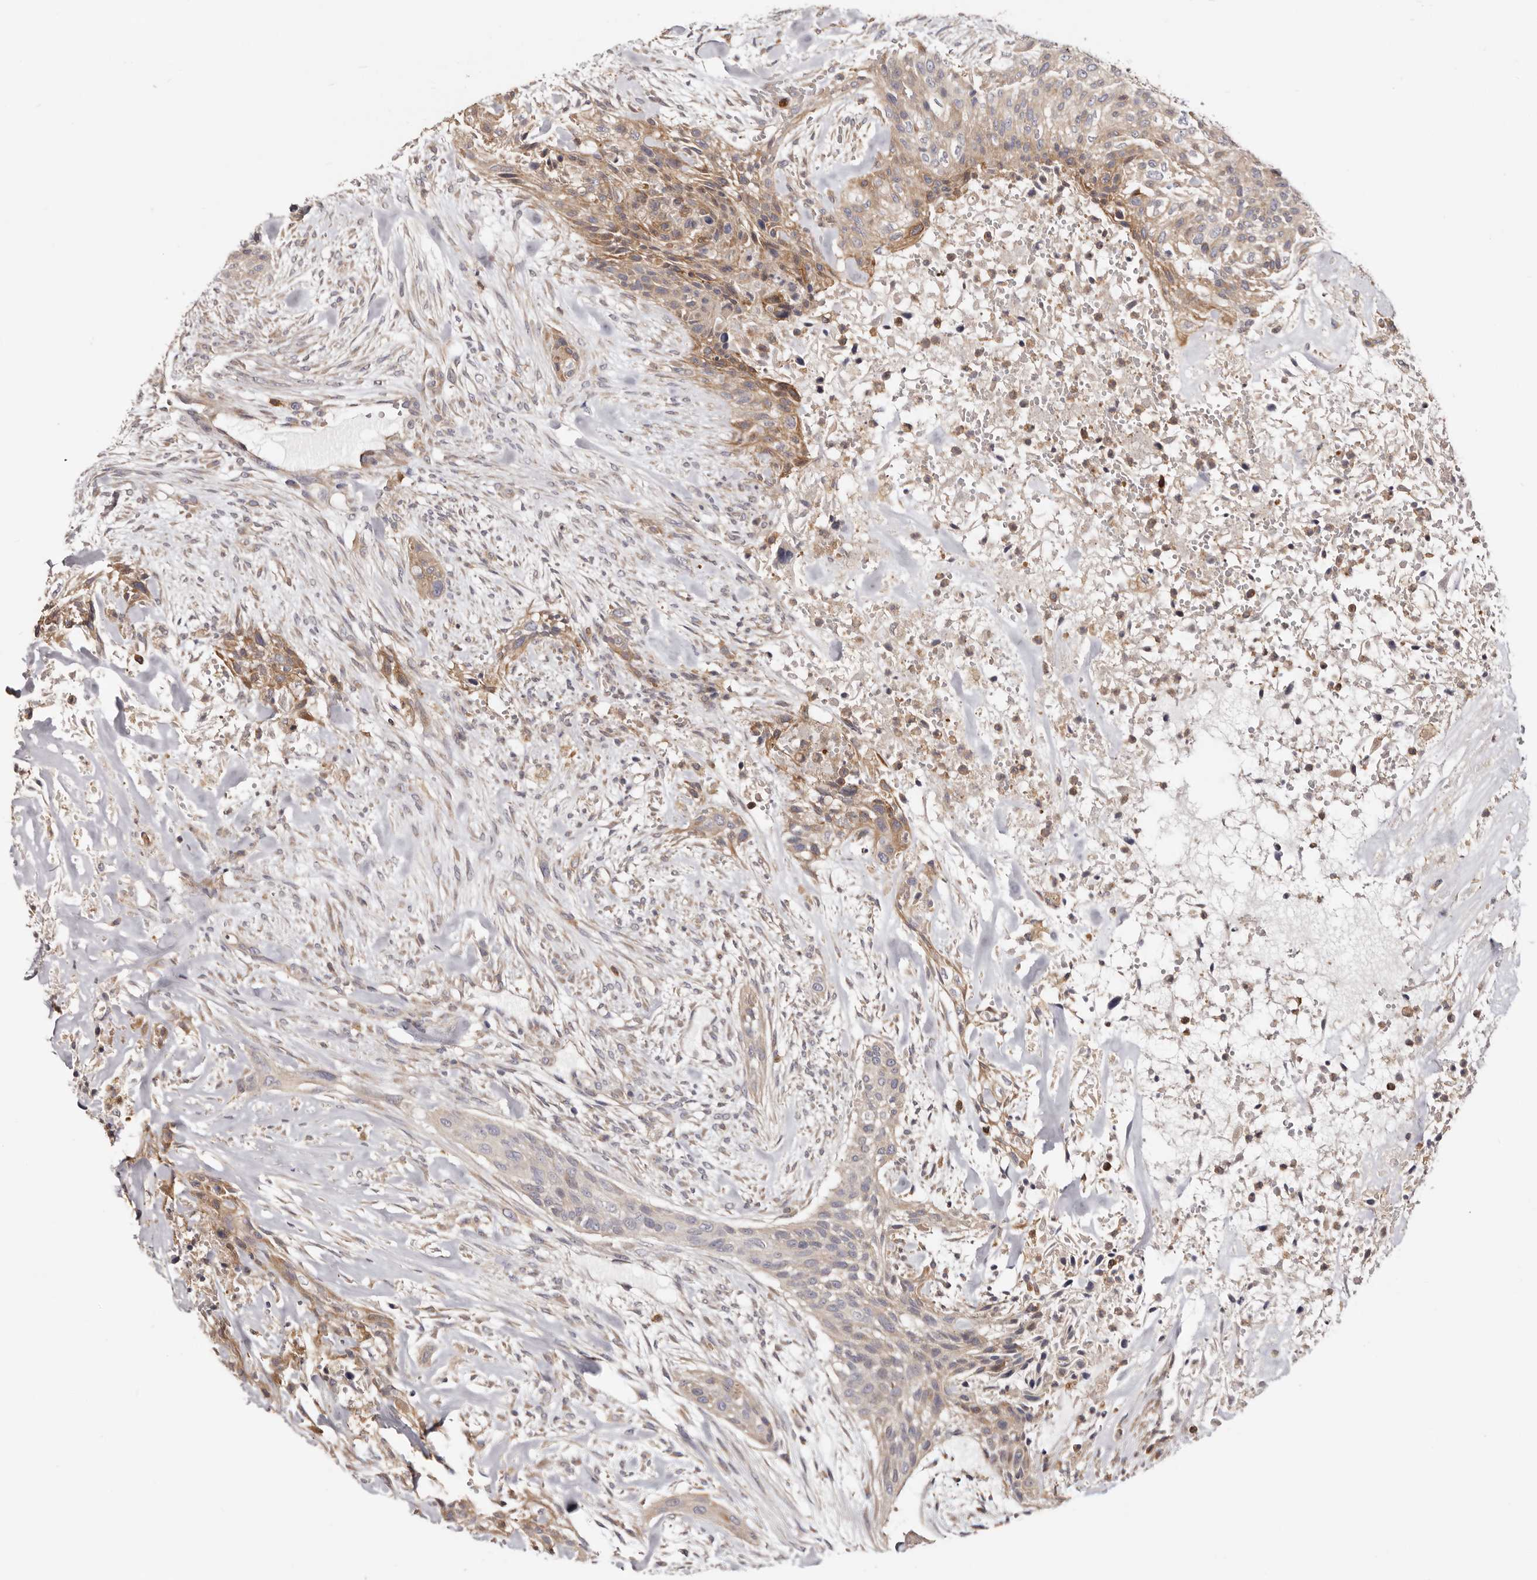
{"staining": {"intensity": "weak", "quantity": "25%-75%", "location": "cytoplasmic/membranous"}, "tissue": "urothelial cancer", "cell_type": "Tumor cells", "image_type": "cancer", "snomed": [{"axis": "morphology", "description": "Urothelial carcinoma, High grade"}, {"axis": "topography", "description": "Urinary bladder"}], "caption": "The image exhibits staining of urothelial cancer, revealing weak cytoplasmic/membranous protein positivity (brown color) within tumor cells. The staining was performed using DAB (3,3'-diaminobenzidine) to visualize the protein expression in brown, while the nuclei were stained in blue with hematoxylin (Magnification: 20x).", "gene": "LRRC25", "patient": {"sex": "male", "age": 35}}